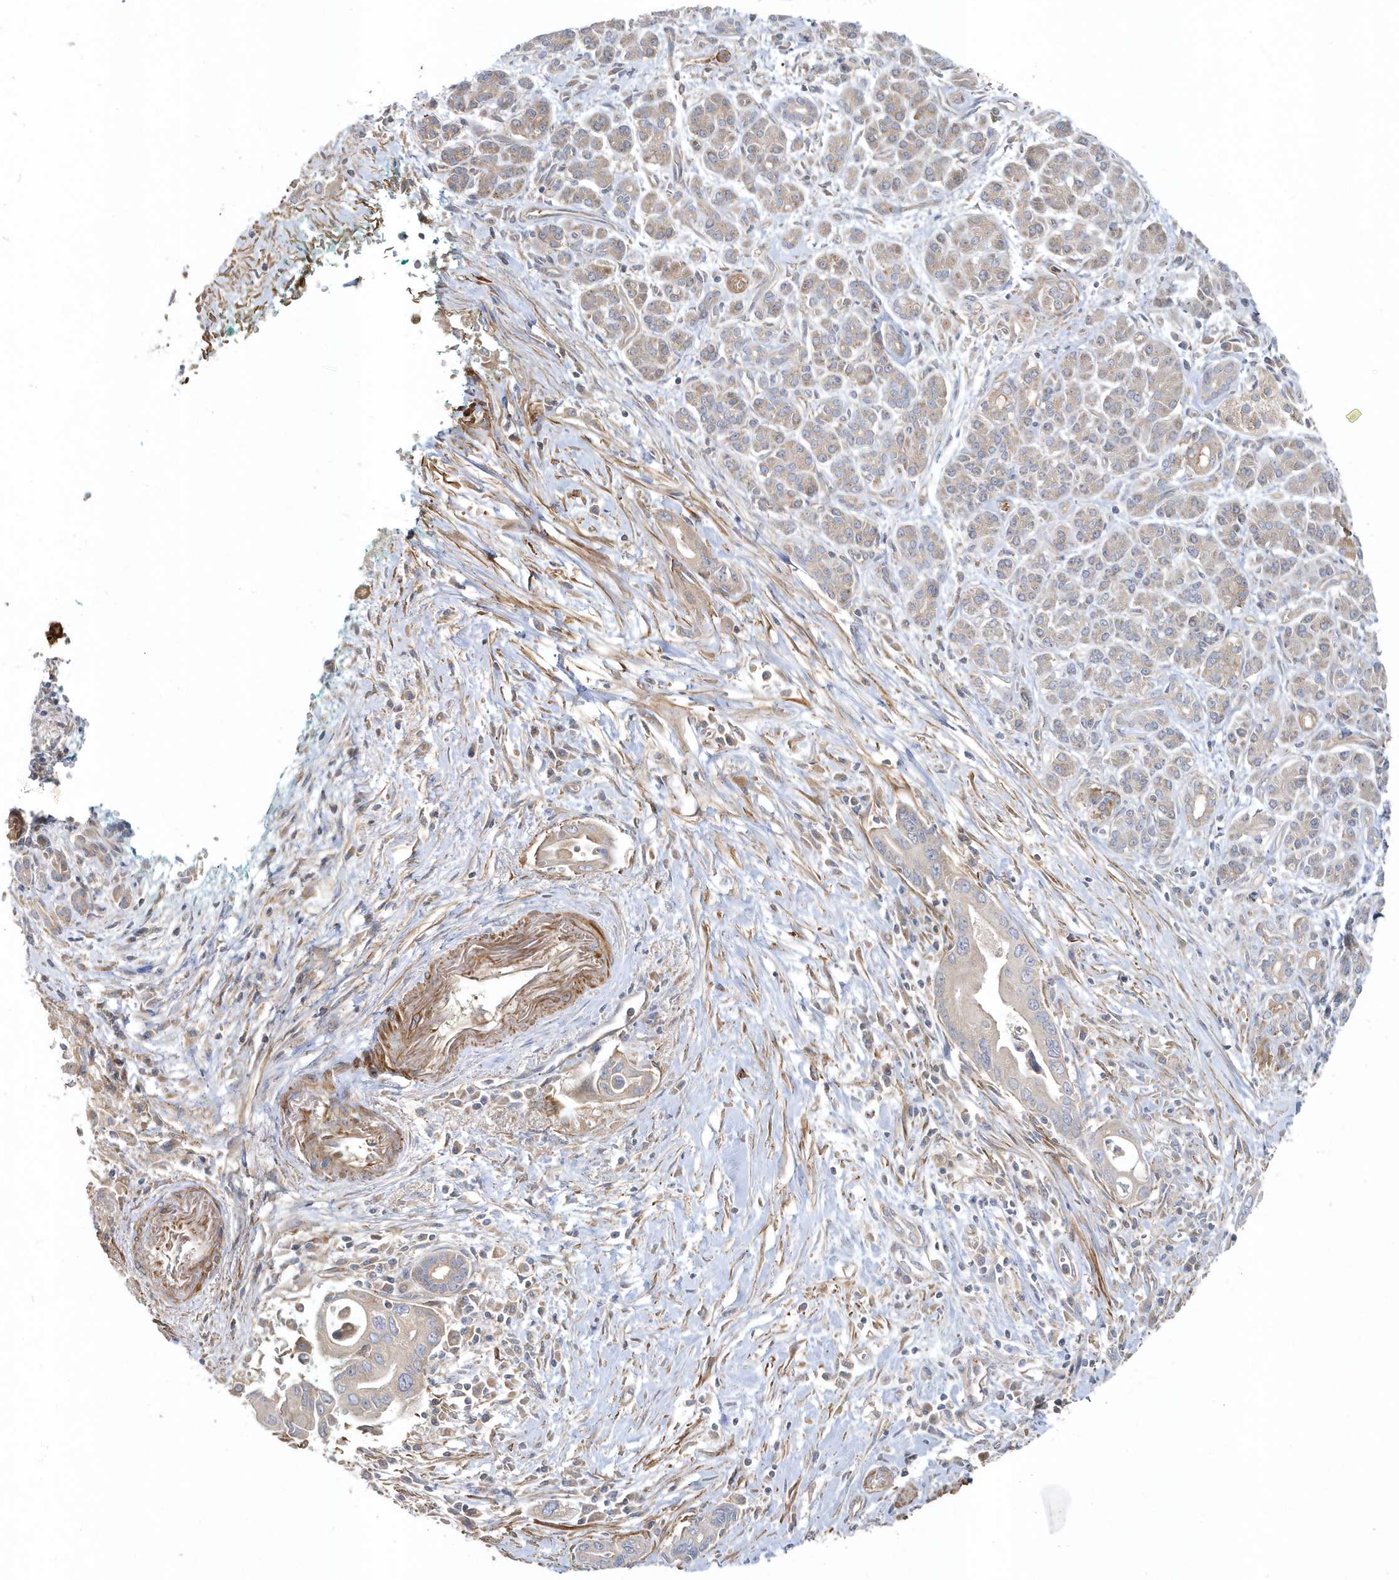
{"staining": {"intensity": "negative", "quantity": "none", "location": "none"}, "tissue": "pancreatic cancer", "cell_type": "Tumor cells", "image_type": "cancer", "snomed": [{"axis": "morphology", "description": "Adenocarcinoma, NOS"}, {"axis": "topography", "description": "Pancreas"}], "caption": "The histopathology image reveals no significant positivity in tumor cells of pancreatic cancer (adenocarcinoma).", "gene": "LEXM", "patient": {"sex": "male", "age": 78}}